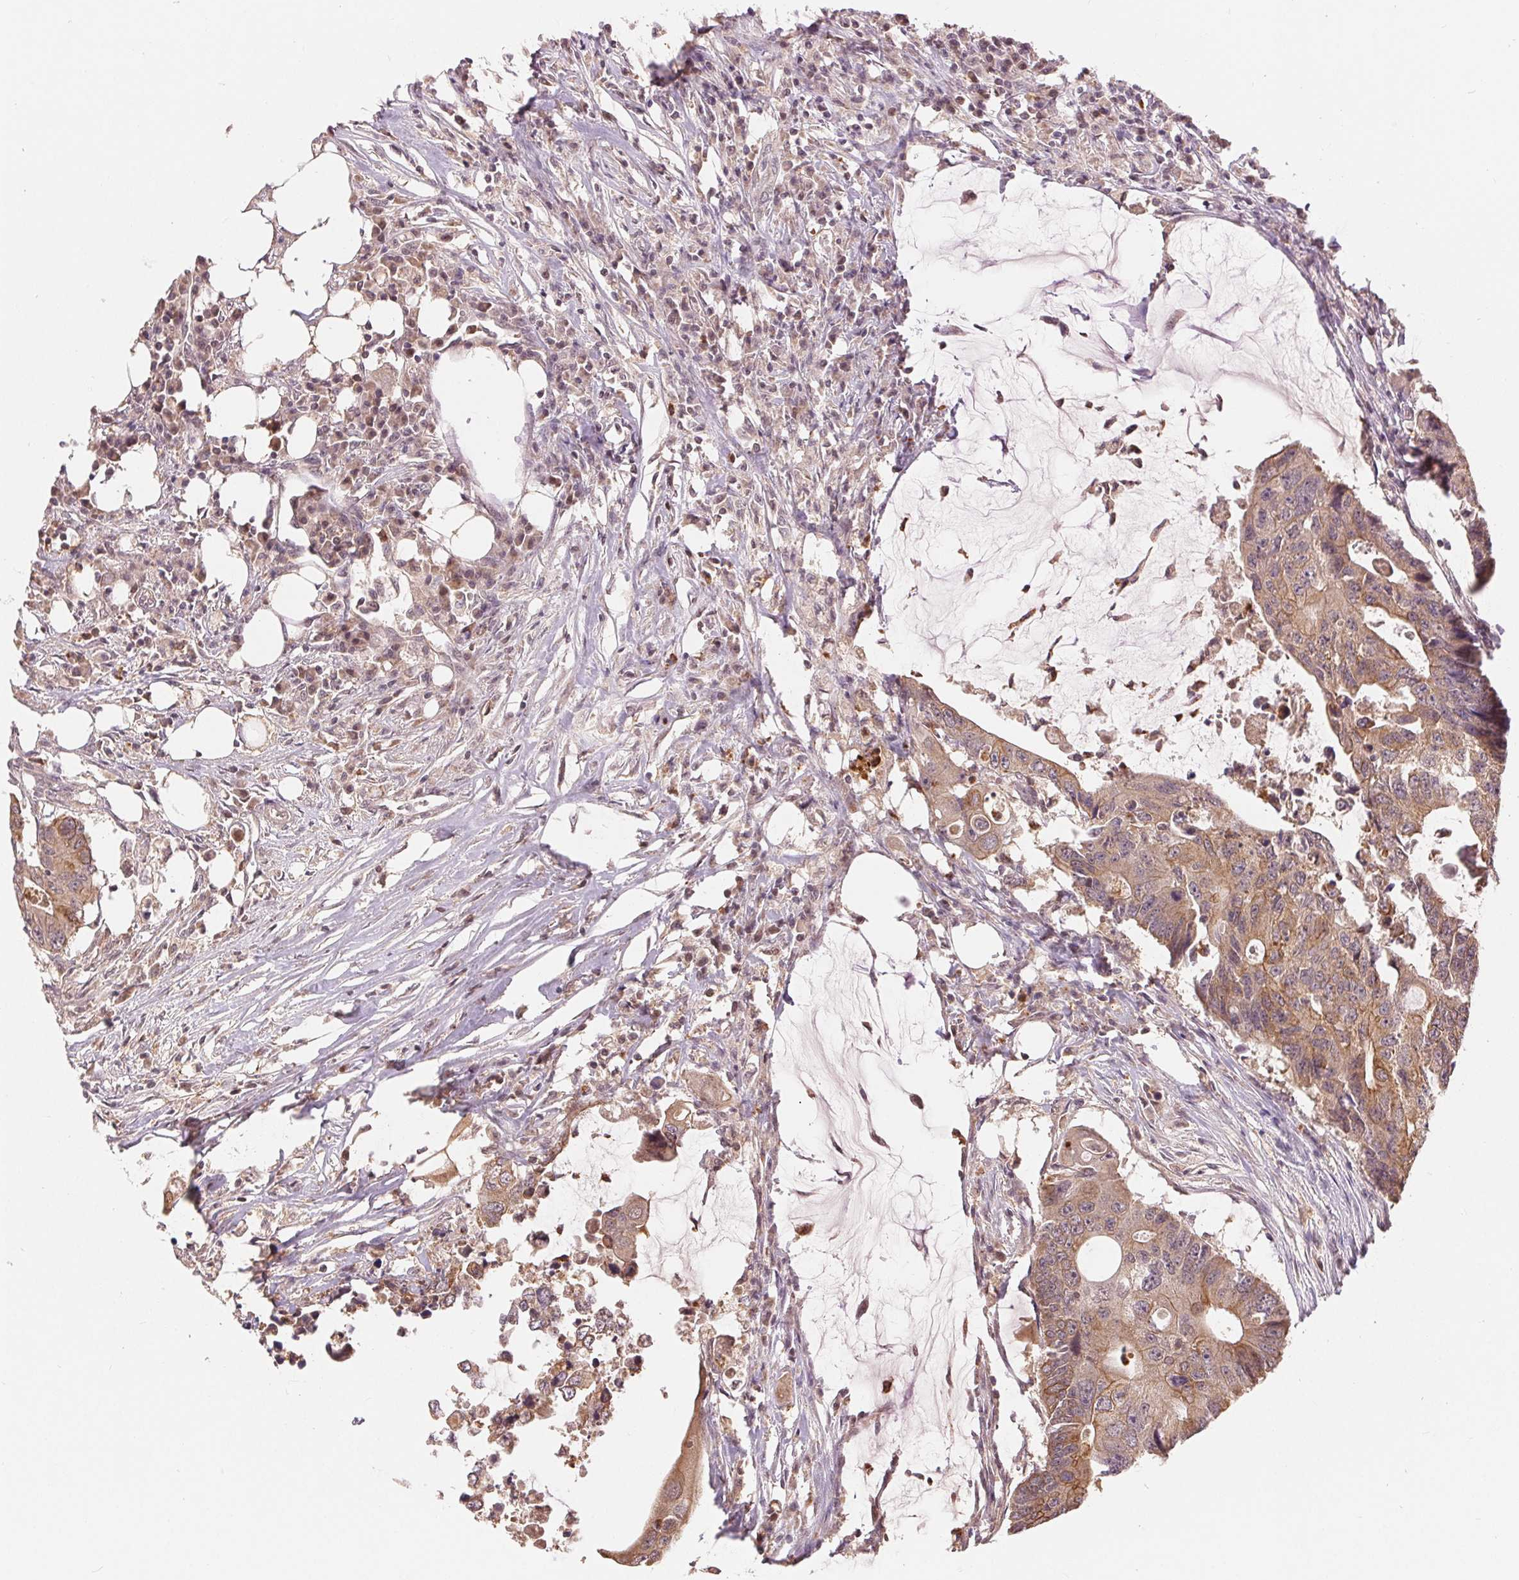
{"staining": {"intensity": "moderate", "quantity": ">75%", "location": "cytoplasmic/membranous"}, "tissue": "colorectal cancer", "cell_type": "Tumor cells", "image_type": "cancer", "snomed": [{"axis": "morphology", "description": "Adenocarcinoma, NOS"}, {"axis": "topography", "description": "Colon"}], "caption": "Colorectal adenocarcinoma tissue shows moderate cytoplasmic/membranous positivity in approximately >75% of tumor cells (IHC, brightfield microscopy, high magnification).", "gene": "TMEM273", "patient": {"sex": "male", "age": 71}}